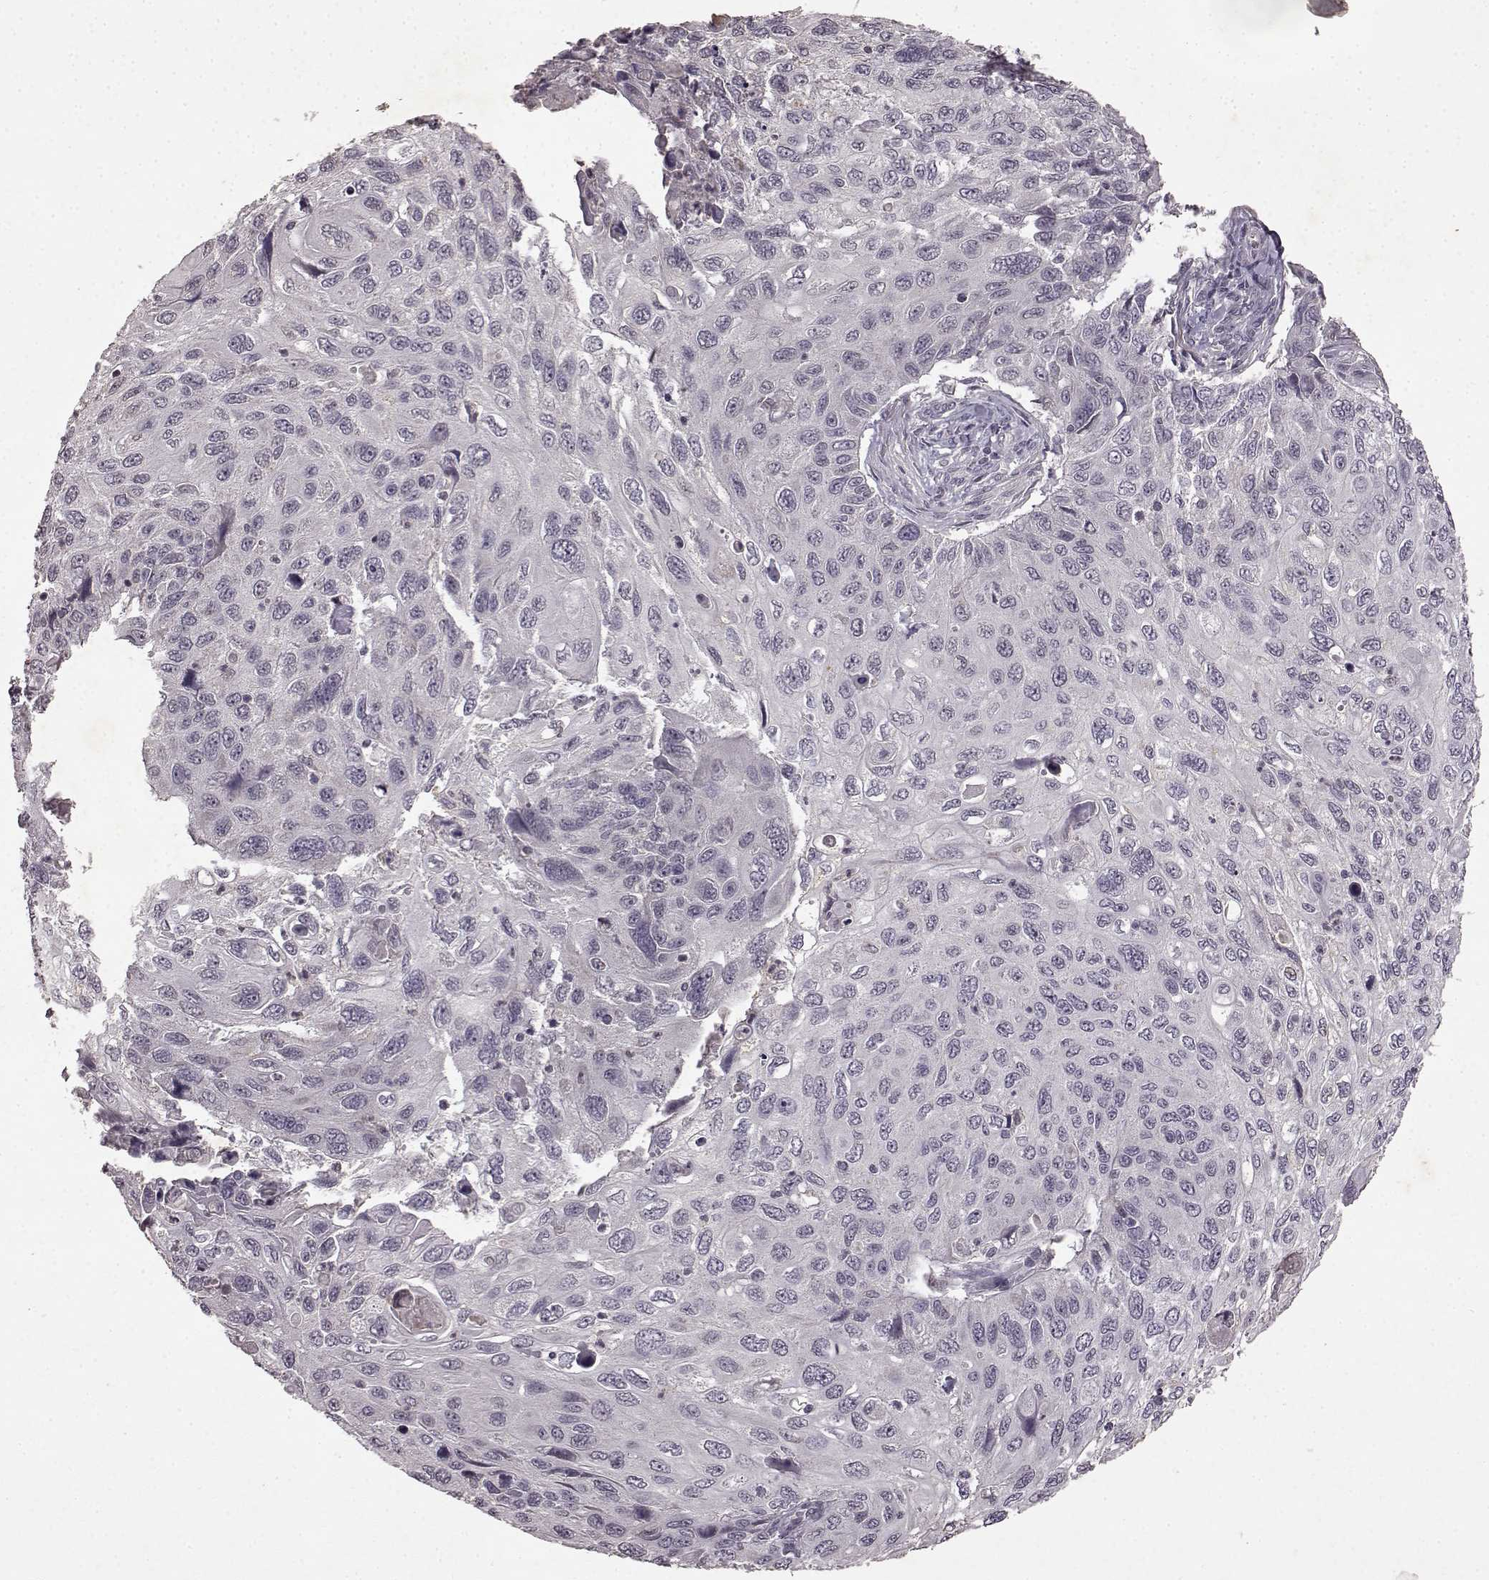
{"staining": {"intensity": "negative", "quantity": "none", "location": "none"}, "tissue": "cervical cancer", "cell_type": "Tumor cells", "image_type": "cancer", "snomed": [{"axis": "morphology", "description": "Squamous cell carcinoma, NOS"}, {"axis": "topography", "description": "Cervix"}], "caption": "This is an IHC micrograph of cervical cancer. There is no staining in tumor cells.", "gene": "LHB", "patient": {"sex": "female", "age": 70}}